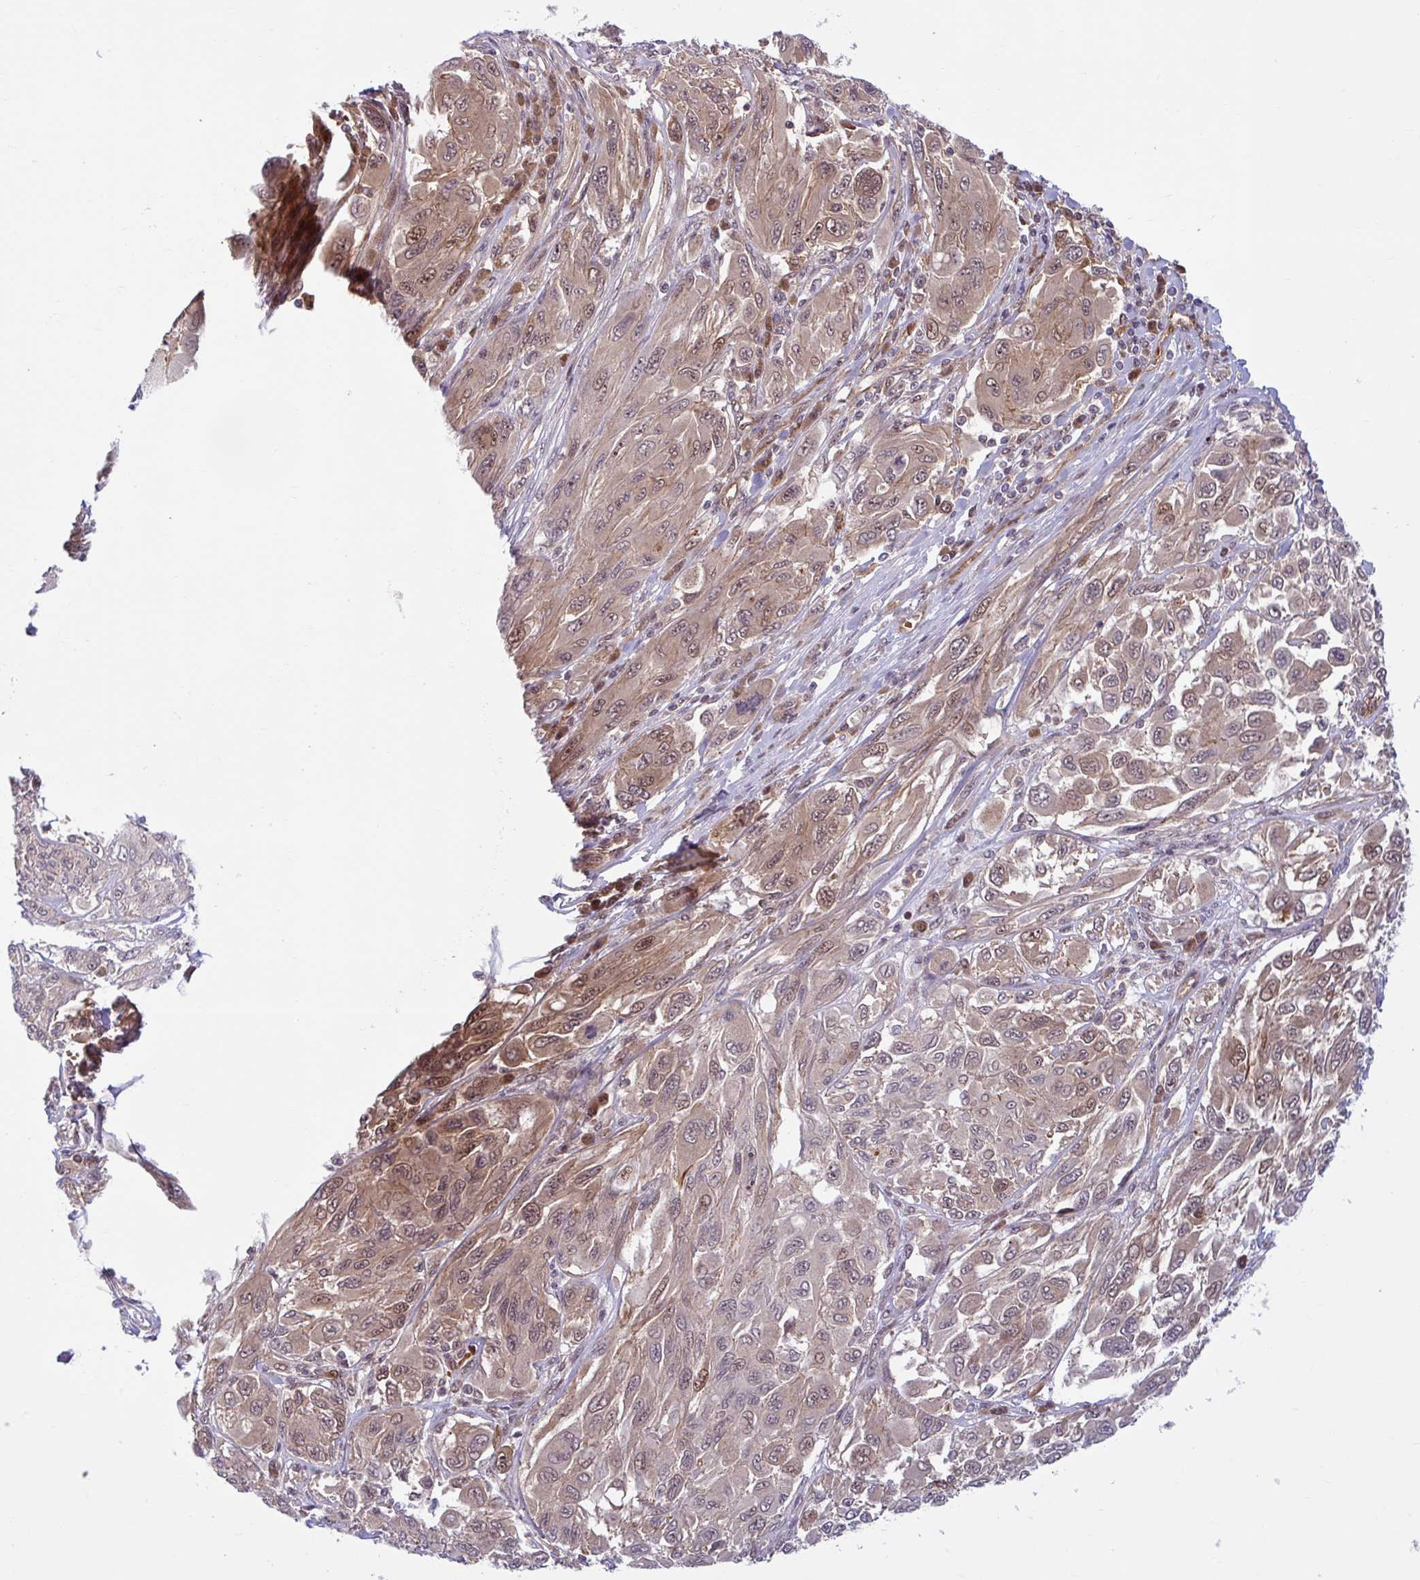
{"staining": {"intensity": "weak", "quantity": ">75%", "location": "cytoplasmic/membranous,nuclear"}, "tissue": "melanoma", "cell_type": "Tumor cells", "image_type": "cancer", "snomed": [{"axis": "morphology", "description": "Malignant melanoma, NOS"}, {"axis": "topography", "description": "Skin"}], "caption": "A histopathology image of human malignant melanoma stained for a protein demonstrates weak cytoplasmic/membranous and nuclear brown staining in tumor cells.", "gene": "HMBS", "patient": {"sex": "female", "age": 91}}